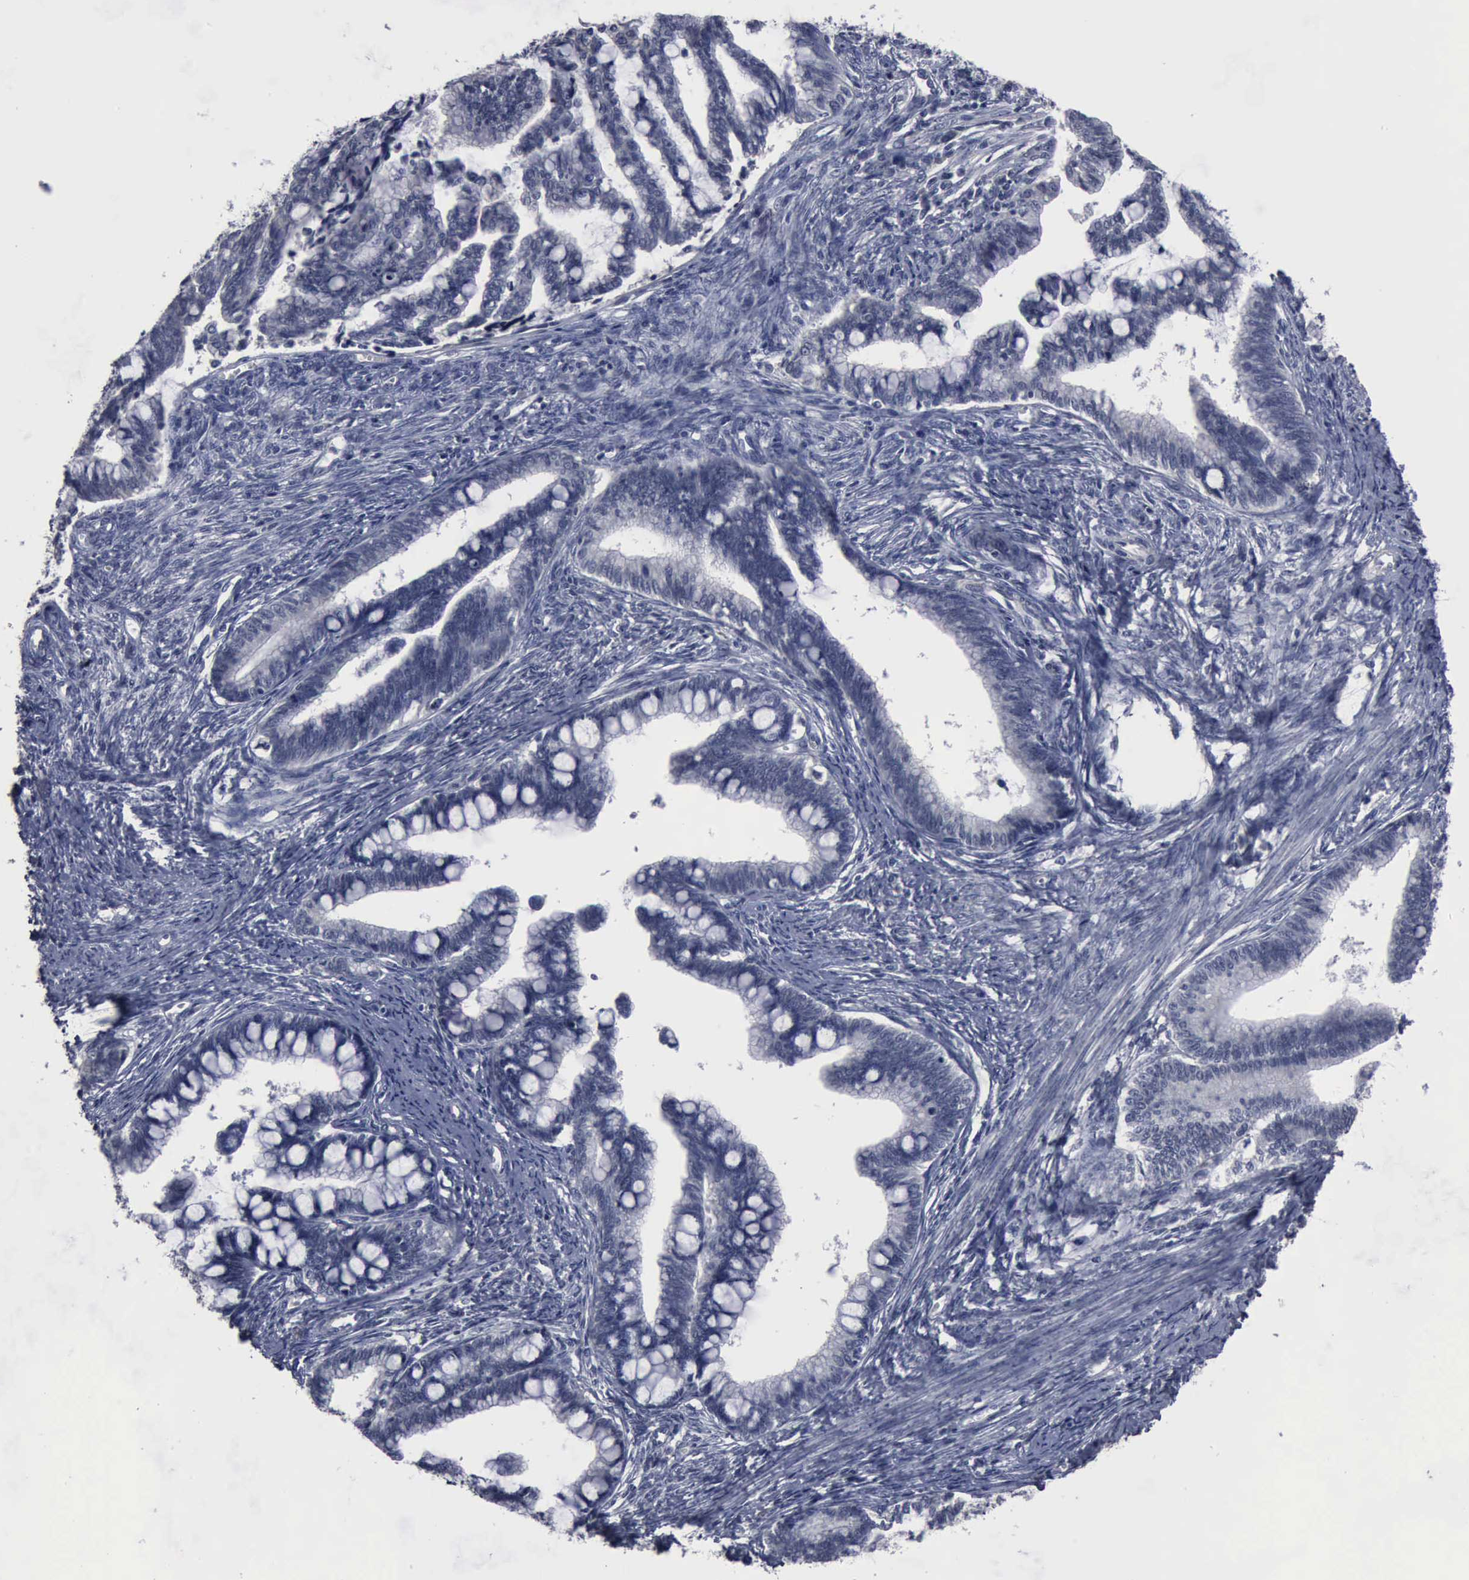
{"staining": {"intensity": "negative", "quantity": "none", "location": "none"}, "tissue": "cervical cancer", "cell_type": "Tumor cells", "image_type": "cancer", "snomed": [{"axis": "morphology", "description": "Adenocarcinoma, NOS"}, {"axis": "topography", "description": "Cervix"}], "caption": "DAB (3,3'-diaminobenzidine) immunohistochemical staining of human cervical cancer (adenocarcinoma) reveals no significant positivity in tumor cells. (Stains: DAB (3,3'-diaminobenzidine) immunohistochemistry with hematoxylin counter stain, Microscopy: brightfield microscopy at high magnification).", "gene": "MYO18B", "patient": {"sex": "female", "age": 36}}